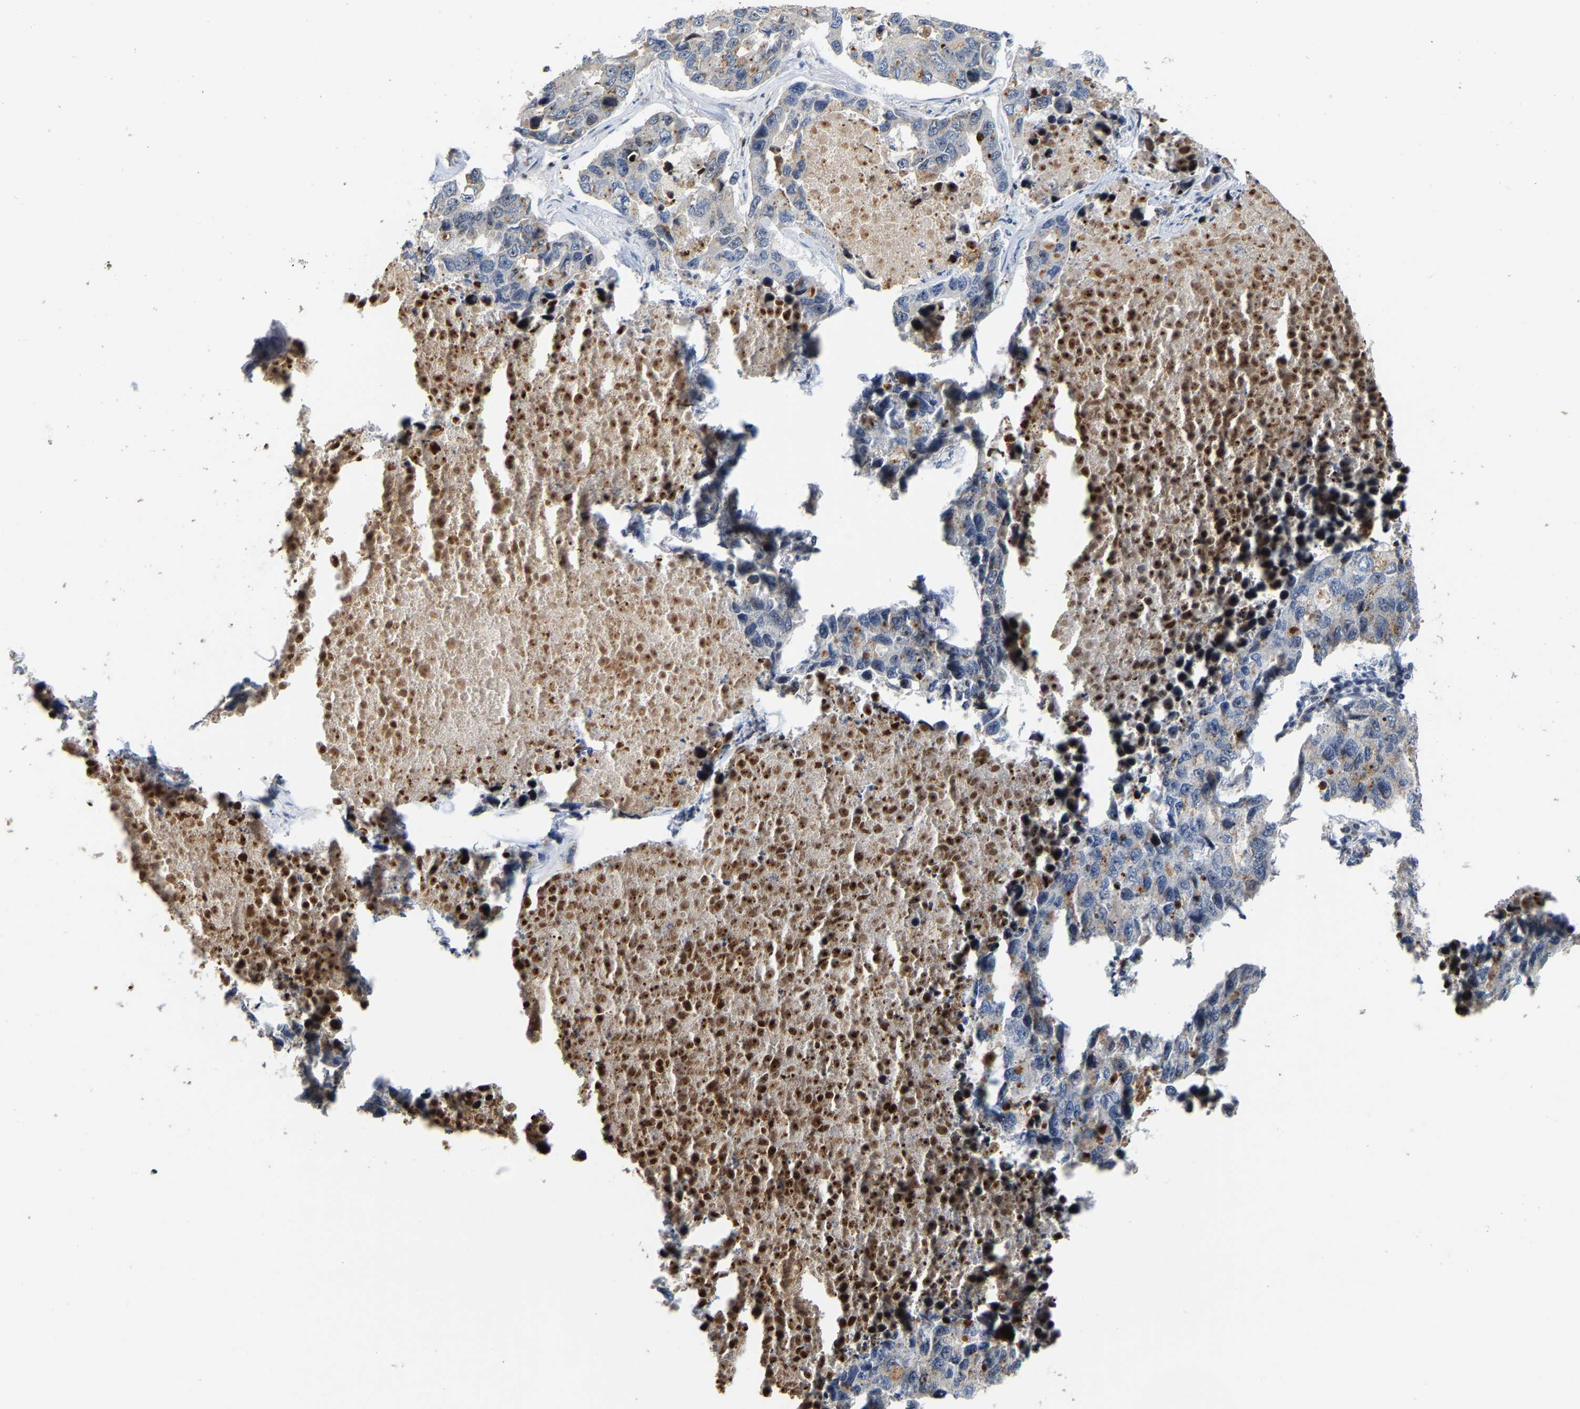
{"staining": {"intensity": "moderate", "quantity": "<25%", "location": "cytoplasmic/membranous"}, "tissue": "lung cancer", "cell_type": "Tumor cells", "image_type": "cancer", "snomed": [{"axis": "morphology", "description": "Adenocarcinoma, NOS"}, {"axis": "topography", "description": "Lung"}], "caption": "A micrograph showing moderate cytoplasmic/membranous positivity in about <25% of tumor cells in lung cancer (adenocarcinoma), as visualized by brown immunohistochemical staining.", "gene": "NOP58", "patient": {"sex": "male", "age": 64}}